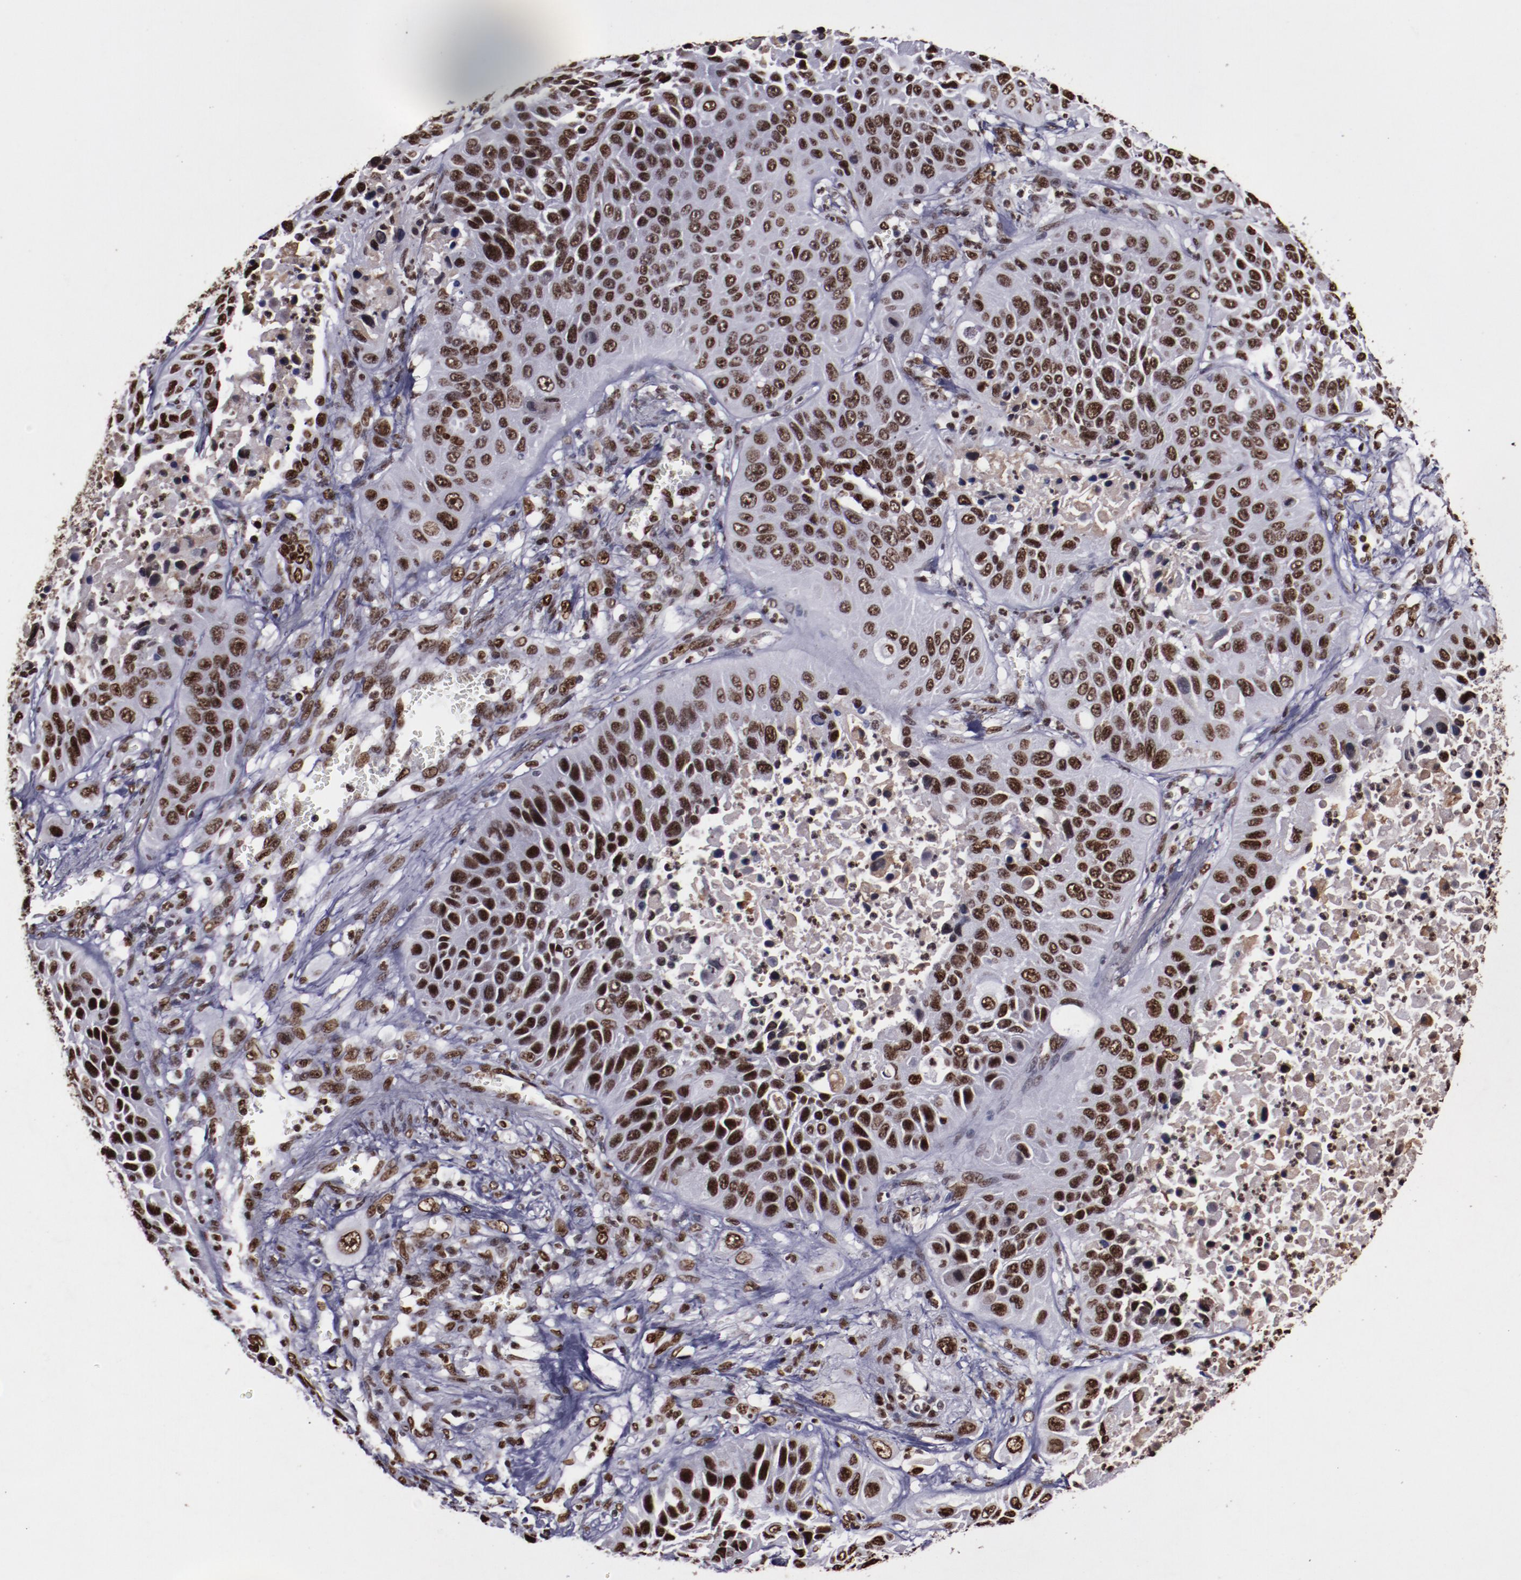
{"staining": {"intensity": "moderate", "quantity": ">75%", "location": "nuclear"}, "tissue": "lung cancer", "cell_type": "Tumor cells", "image_type": "cancer", "snomed": [{"axis": "morphology", "description": "Squamous cell carcinoma, NOS"}, {"axis": "topography", "description": "Lung"}], "caption": "Immunohistochemistry (IHC) image of neoplastic tissue: human lung cancer stained using immunohistochemistry (IHC) exhibits medium levels of moderate protein expression localized specifically in the nuclear of tumor cells, appearing as a nuclear brown color.", "gene": "APEX1", "patient": {"sex": "female", "age": 76}}